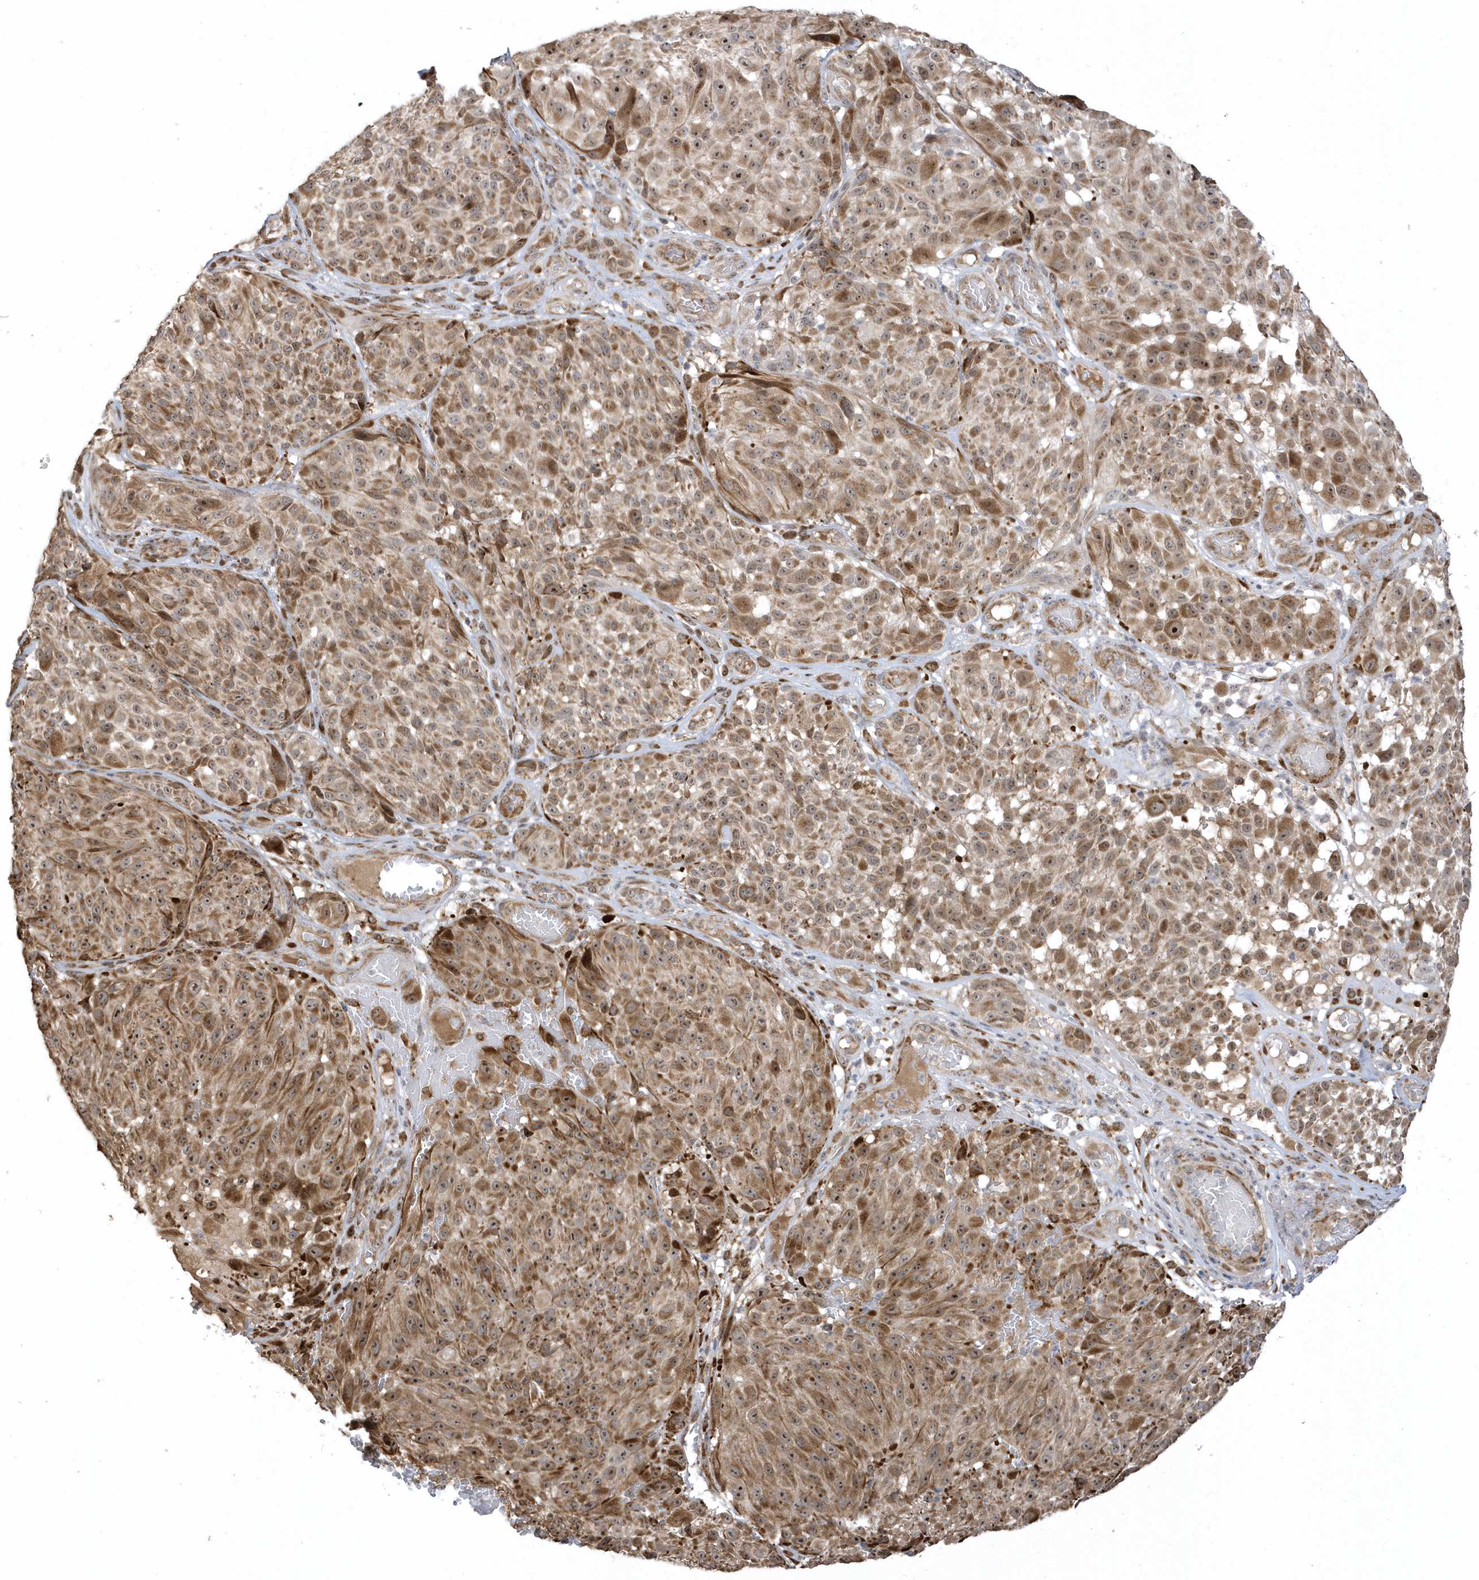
{"staining": {"intensity": "moderate", "quantity": ">75%", "location": "cytoplasmic/membranous"}, "tissue": "melanoma", "cell_type": "Tumor cells", "image_type": "cancer", "snomed": [{"axis": "morphology", "description": "Malignant melanoma, NOS"}, {"axis": "topography", "description": "Skin"}], "caption": "The immunohistochemical stain shows moderate cytoplasmic/membranous expression in tumor cells of melanoma tissue. (brown staining indicates protein expression, while blue staining denotes nuclei).", "gene": "ECM2", "patient": {"sex": "male", "age": 83}}